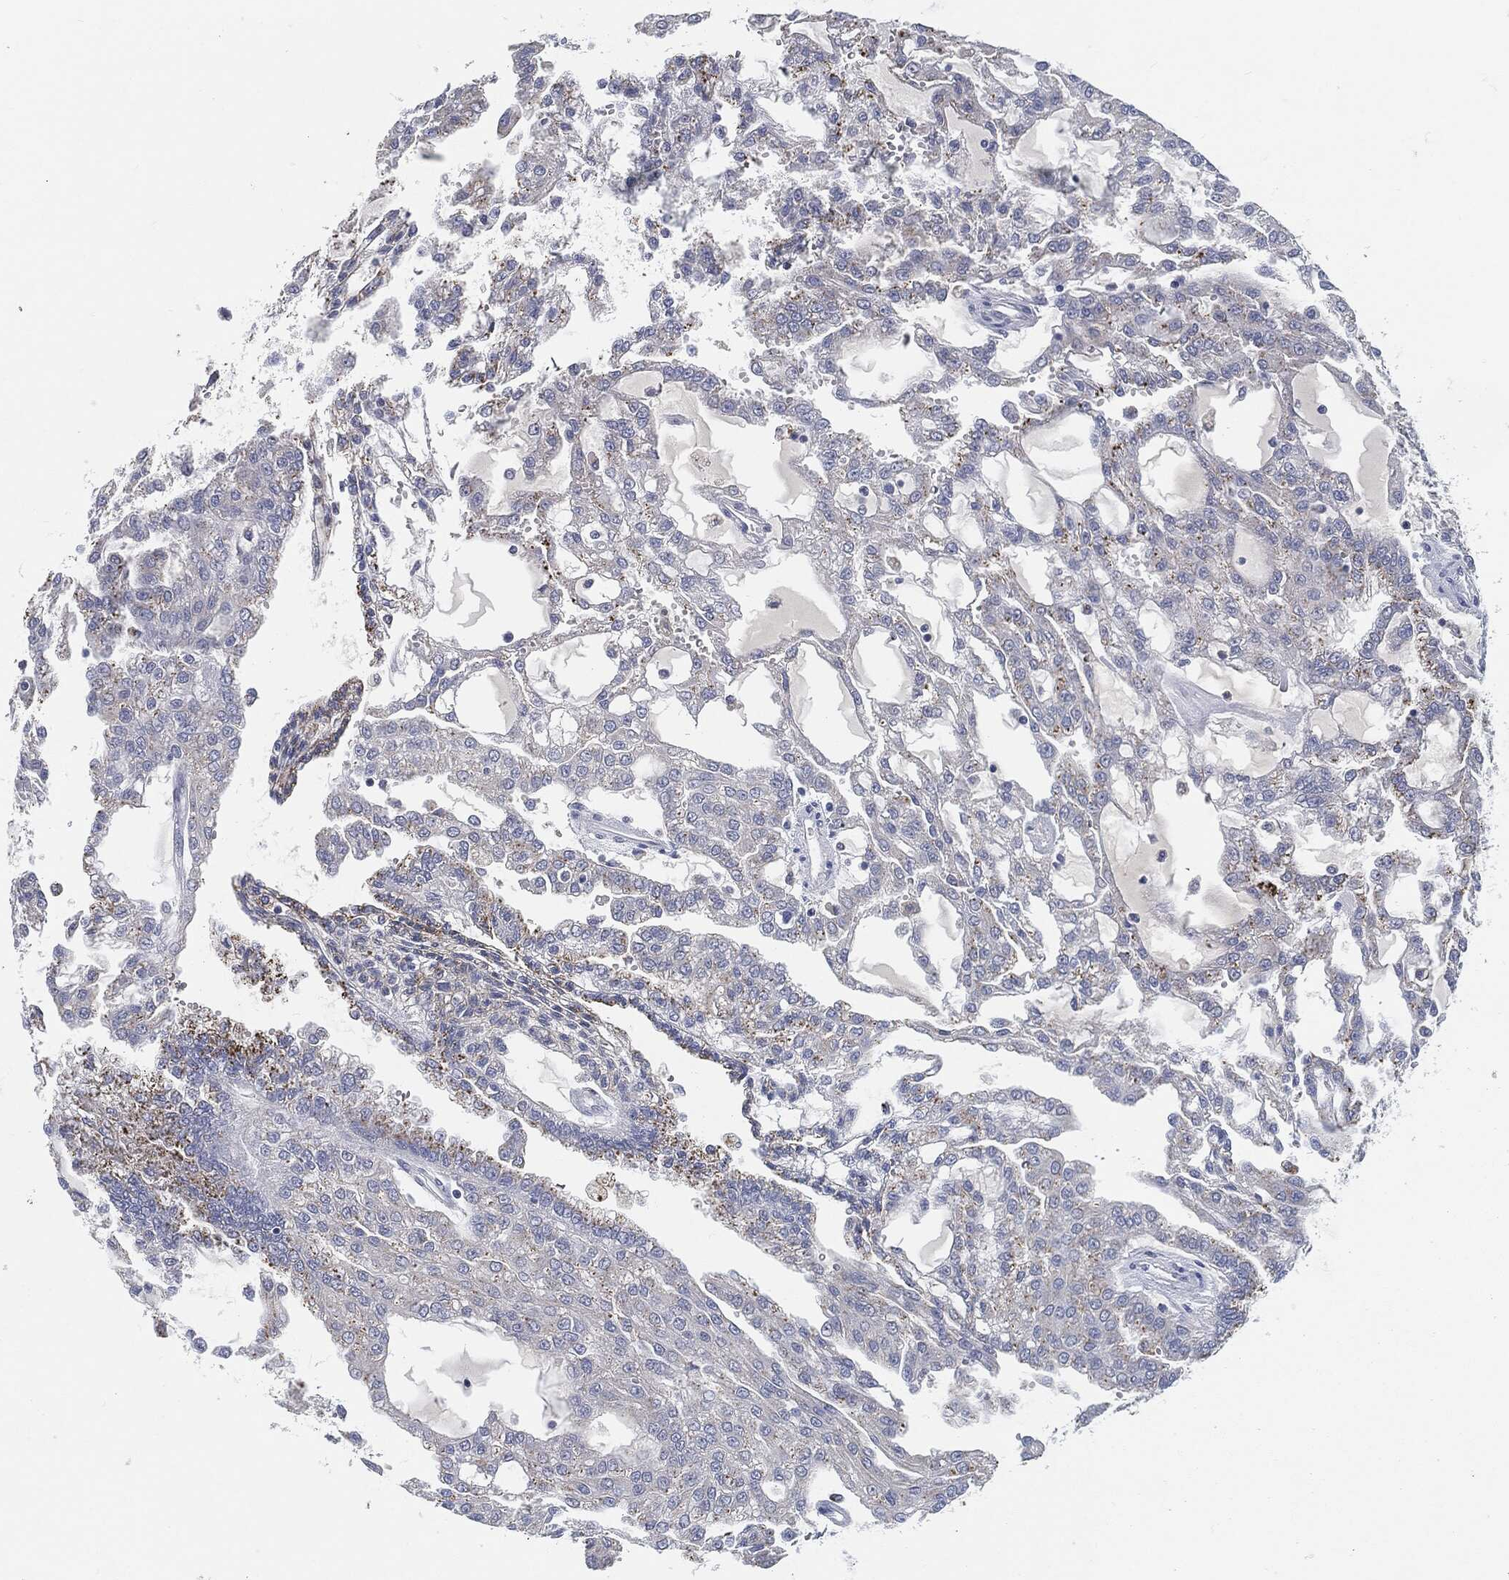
{"staining": {"intensity": "negative", "quantity": "none", "location": "none"}, "tissue": "renal cancer", "cell_type": "Tumor cells", "image_type": "cancer", "snomed": [{"axis": "morphology", "description": "Adenocarcinoma, NOS"}, {"axis": "topography", "description": "Kidney"}], "caption": "DAB immunohistochemical staining of human adenocarcinoma (renal) reveals no significant positivity in tumor cells.", "gene": "MST1", "patient": {"sex": "male", "age": 63}}